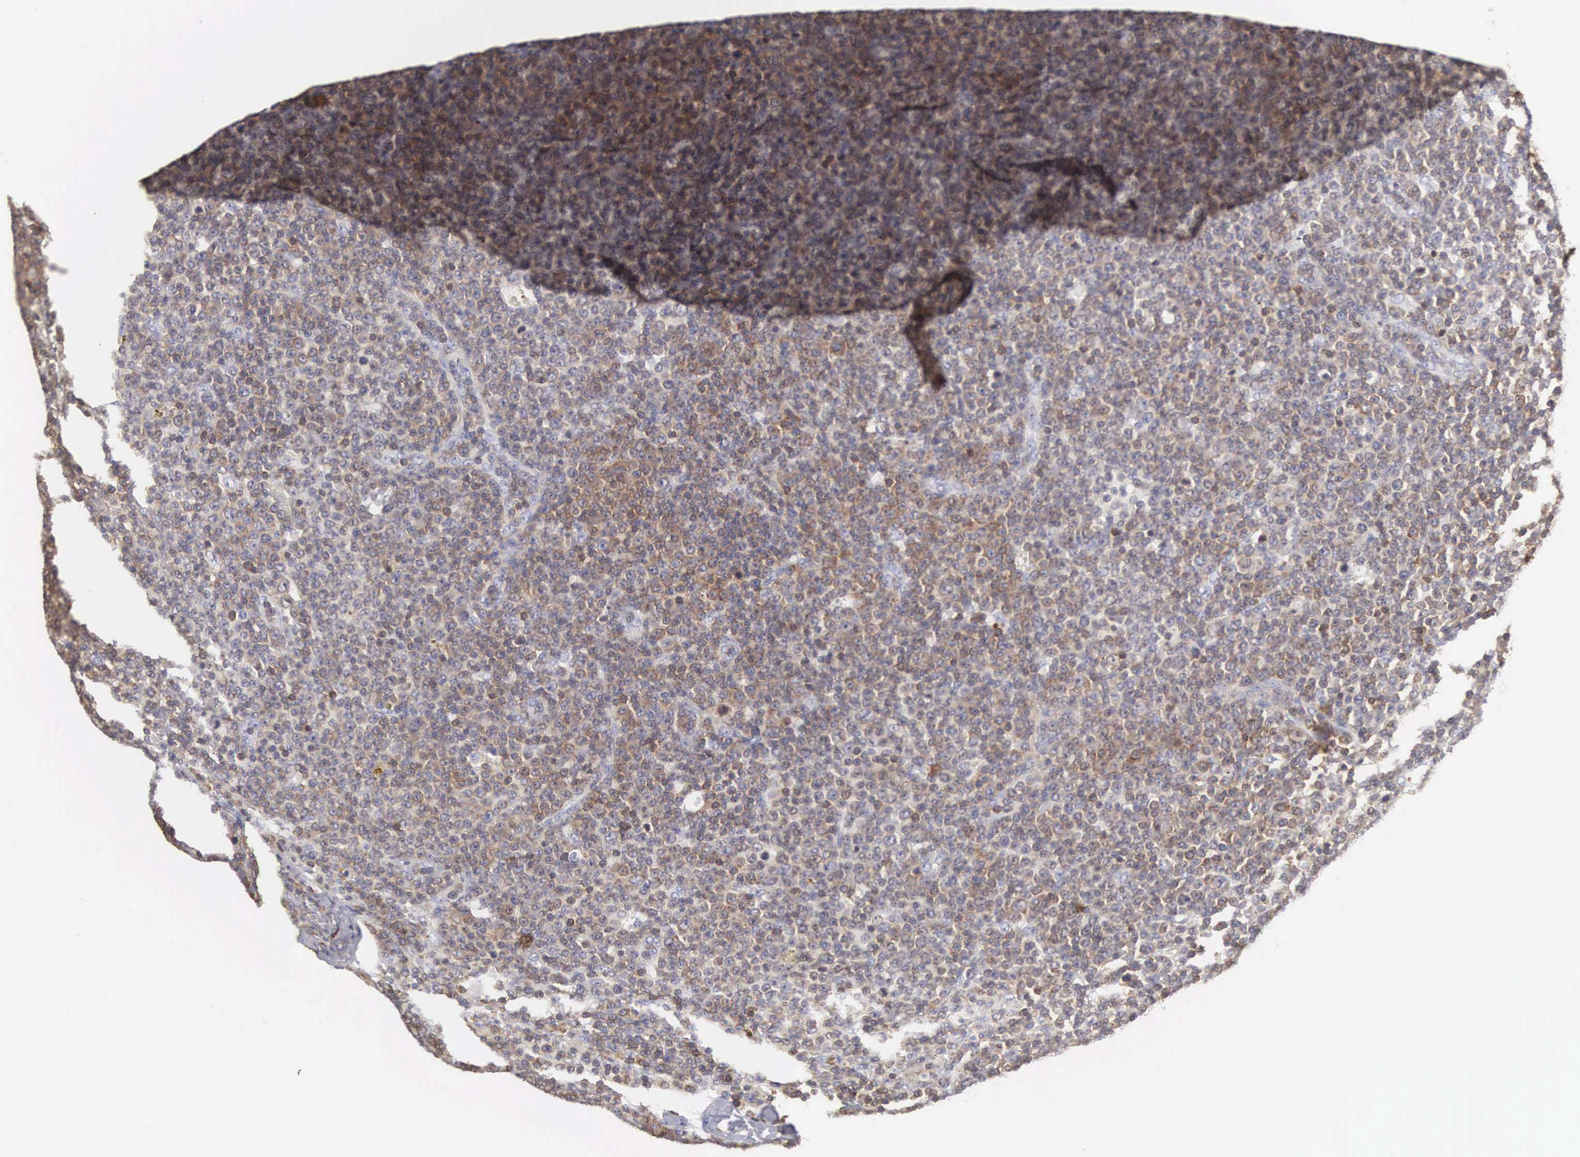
{"staining": {"intensity": "moderate", "quantity": ">75%", "location": "cytoplasmic/membranous,nuclear"}, "tissue": "lymphoma", "cell_type": "Tumor cells", "image_type": "cancer", "snomed": [{"axis": "morphology", "description": "Malignant lymphoma, non-Hodgkin's type, Low grade"}, {"axis": "topography", "description": "Lymph node"}], "caption": "This image reveals low-grade malignant lymphoma, non-Hodgkin's type stained with immunohistochemistry to label a protein in brown. The cytoplasmic/membranous and nuclear of tumor cells show moderate positivity for the protein. Nuclei are counter-stained blue.", "gene": "SH3BP1", "patient": {"sex": "male", "age": 50}}